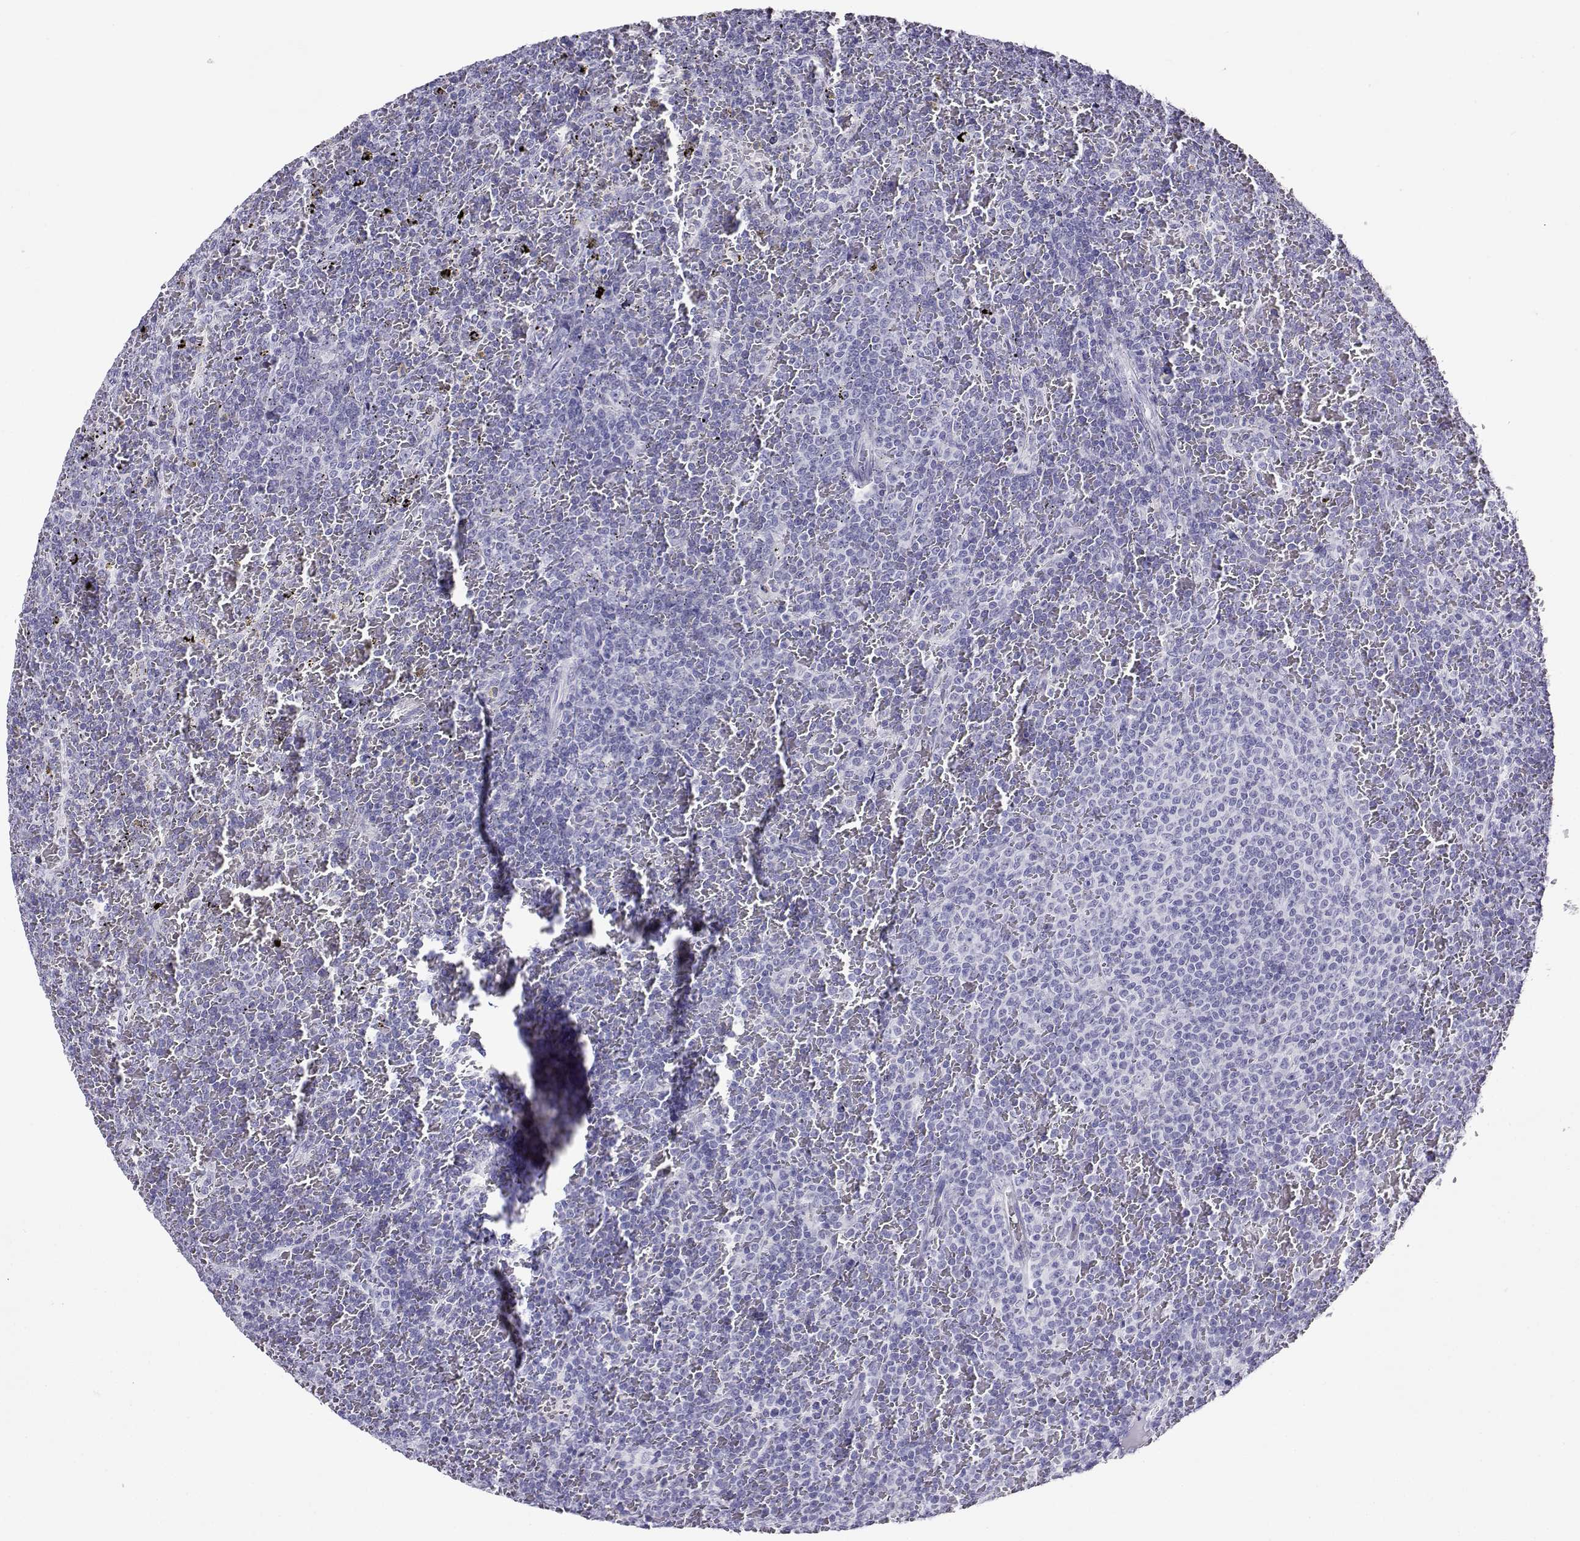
{"staining": {"intensity": "negative", "quantity": "none", "location": "none"}, "tissue": "lymphoma", "cell_type": "Tumor cells", "image_type": "cancer", "snomed": [{"axis": "morphology", "description": "Malignant lymphoma, non-Hodgkin's type, Low grade"}, {"axis": "topography", "description": "Spleen"}], "caption": "The photomicrograph reveals no significant positivity in tumor cells of lymphoma.", "gene": "RHOXF2", "patient": {"sex": "female", "age": 77}}